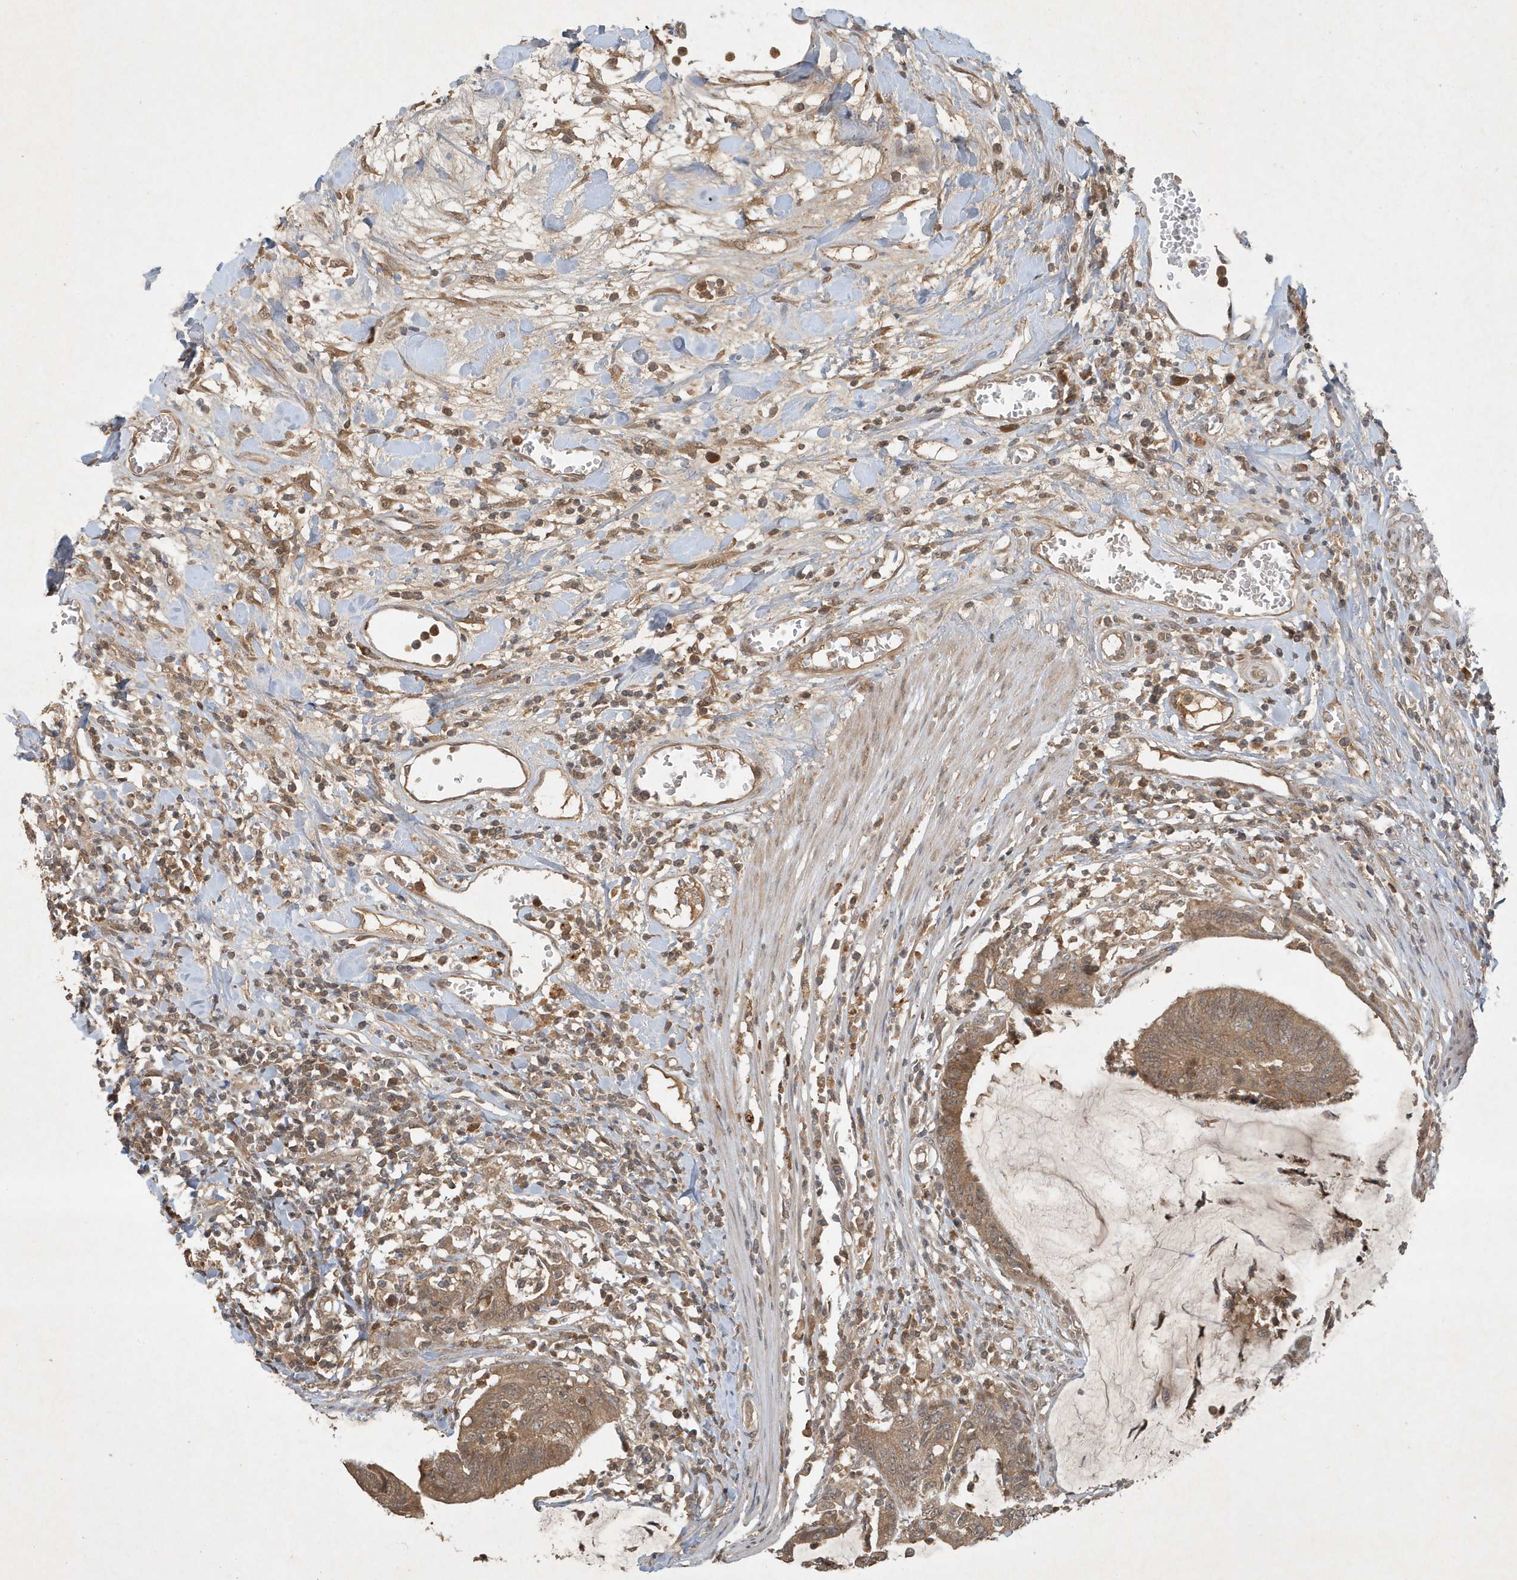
{"staining": {"intensity": "moderate", "quantity": ">75%", "location": "cytoplasmic/membranous"}, "tissue": "colorectal cancer", "cell_type": "Tumor cells", "image_type": "cancer", "snomed": [{"axis": "morphology", "description": "Adenocarcinoma, NOS"}, {"axis": "topography", "description": "Rectum"}], "caption": "This is a micrograph of immunohistochemistry (IHC) staining of colorectal cancer, which shows moderate expression in the cytoplasmic/membranous of tumor cells.", "gene": "ABCB9", "patient": {"sex": "female", "age": 66}}